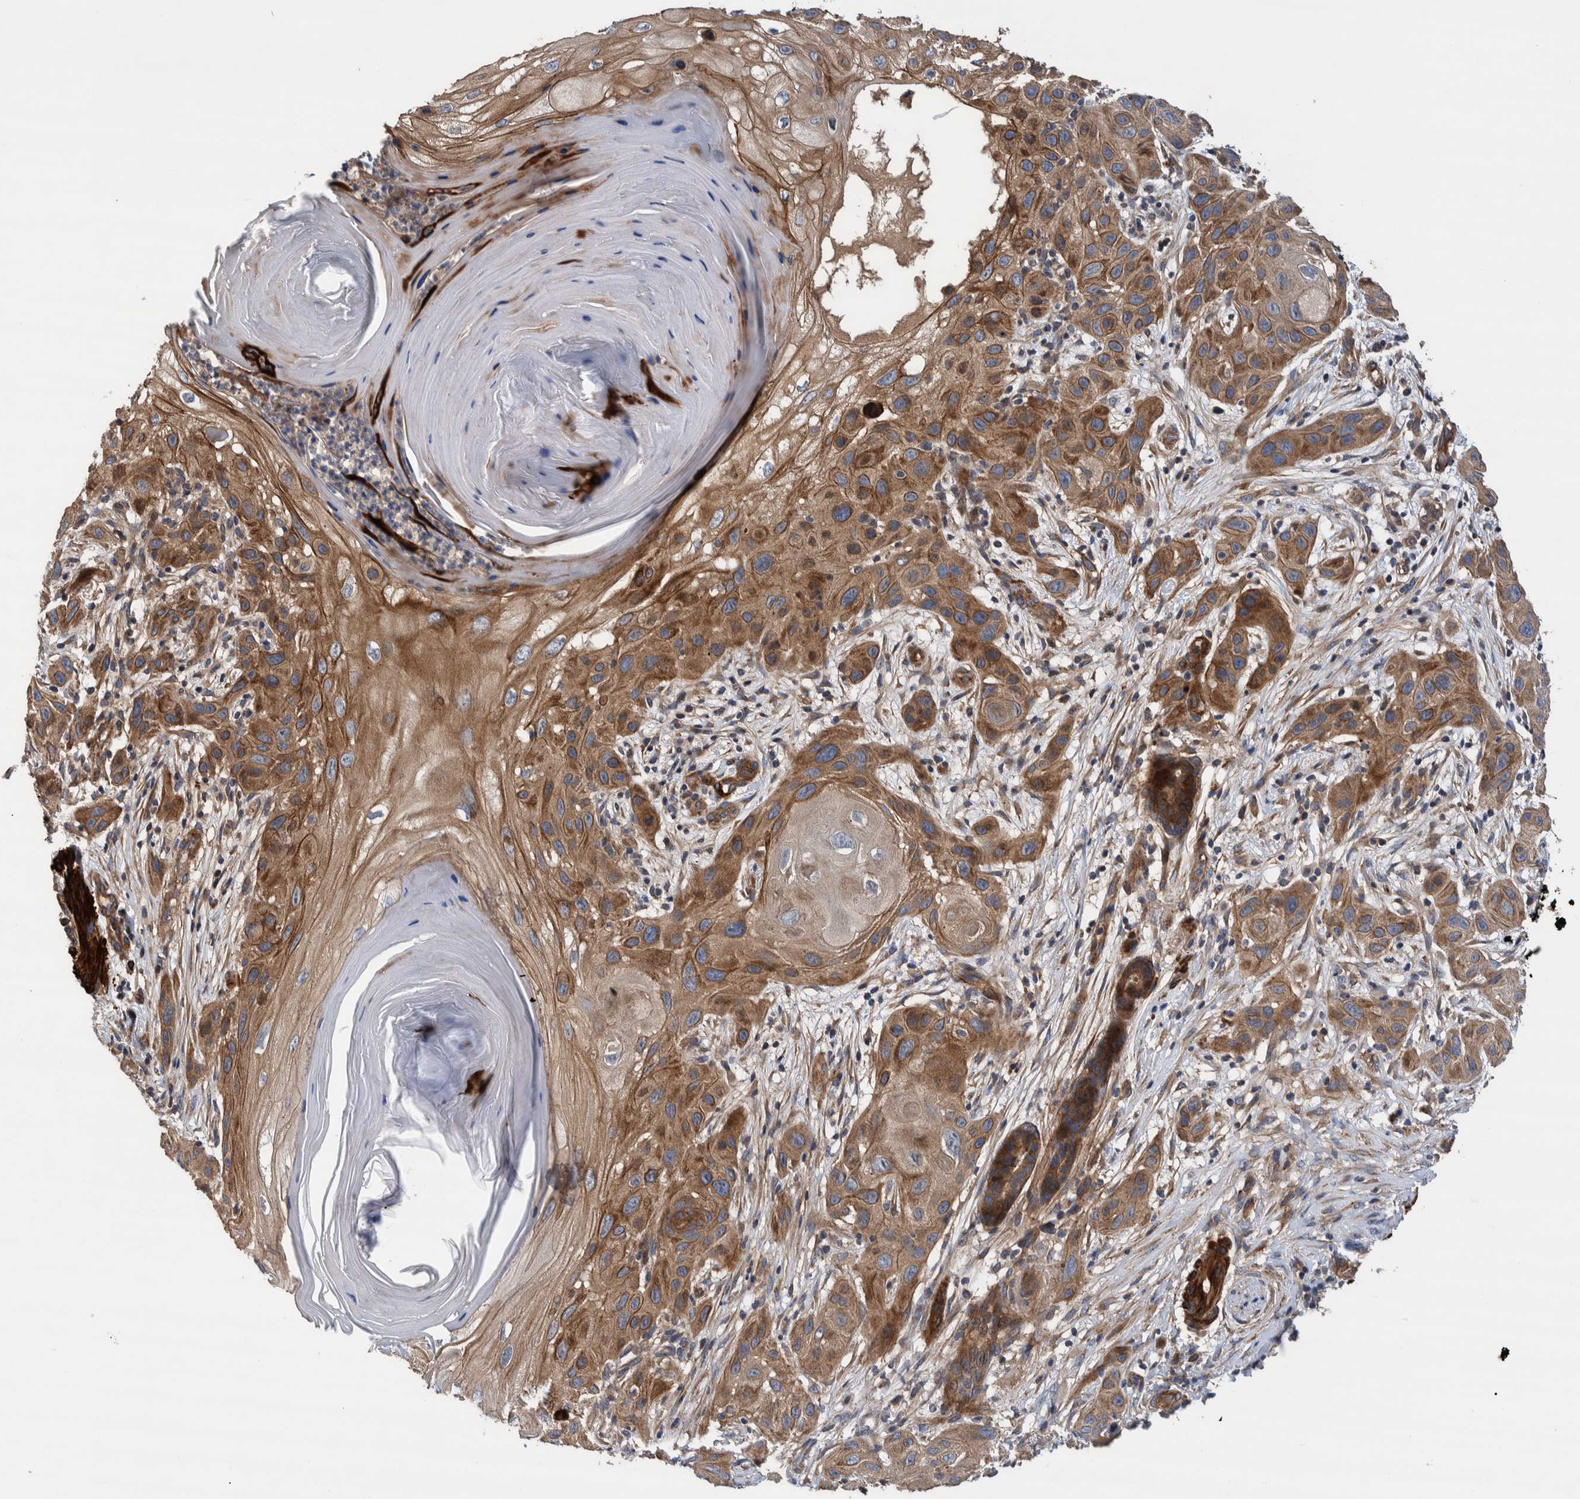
{"staining": {"intensity": "moderate", "quantity": ">75%", "location": "cytoplasmic/membranous"}, "tissue": "skin cancer", "cell_type": "Tumor cells", "image_type": "cancer", "snomed": [{"axis": "morphology", "description": "Squamous cell carcinoma, NOS"}, {"axis": "topography", "description": "Skin"}], "caption": "Immunohistochemistry staining of skin squamous cell carcinoma, which demonstrates medium levels of moderate cytoplasmic/membranous staining in approximately >75% of tumor cells indicating moderate cytoplasmic/membranous protein staining. The staining was performed using DAB (3,3'-diaminobenzidine) (brown) for protein detection and nuclei were counterstained in hematoxylin (blue).", "gene": "GRPEL2", "patient": {"sex": "female", "age": 96}}